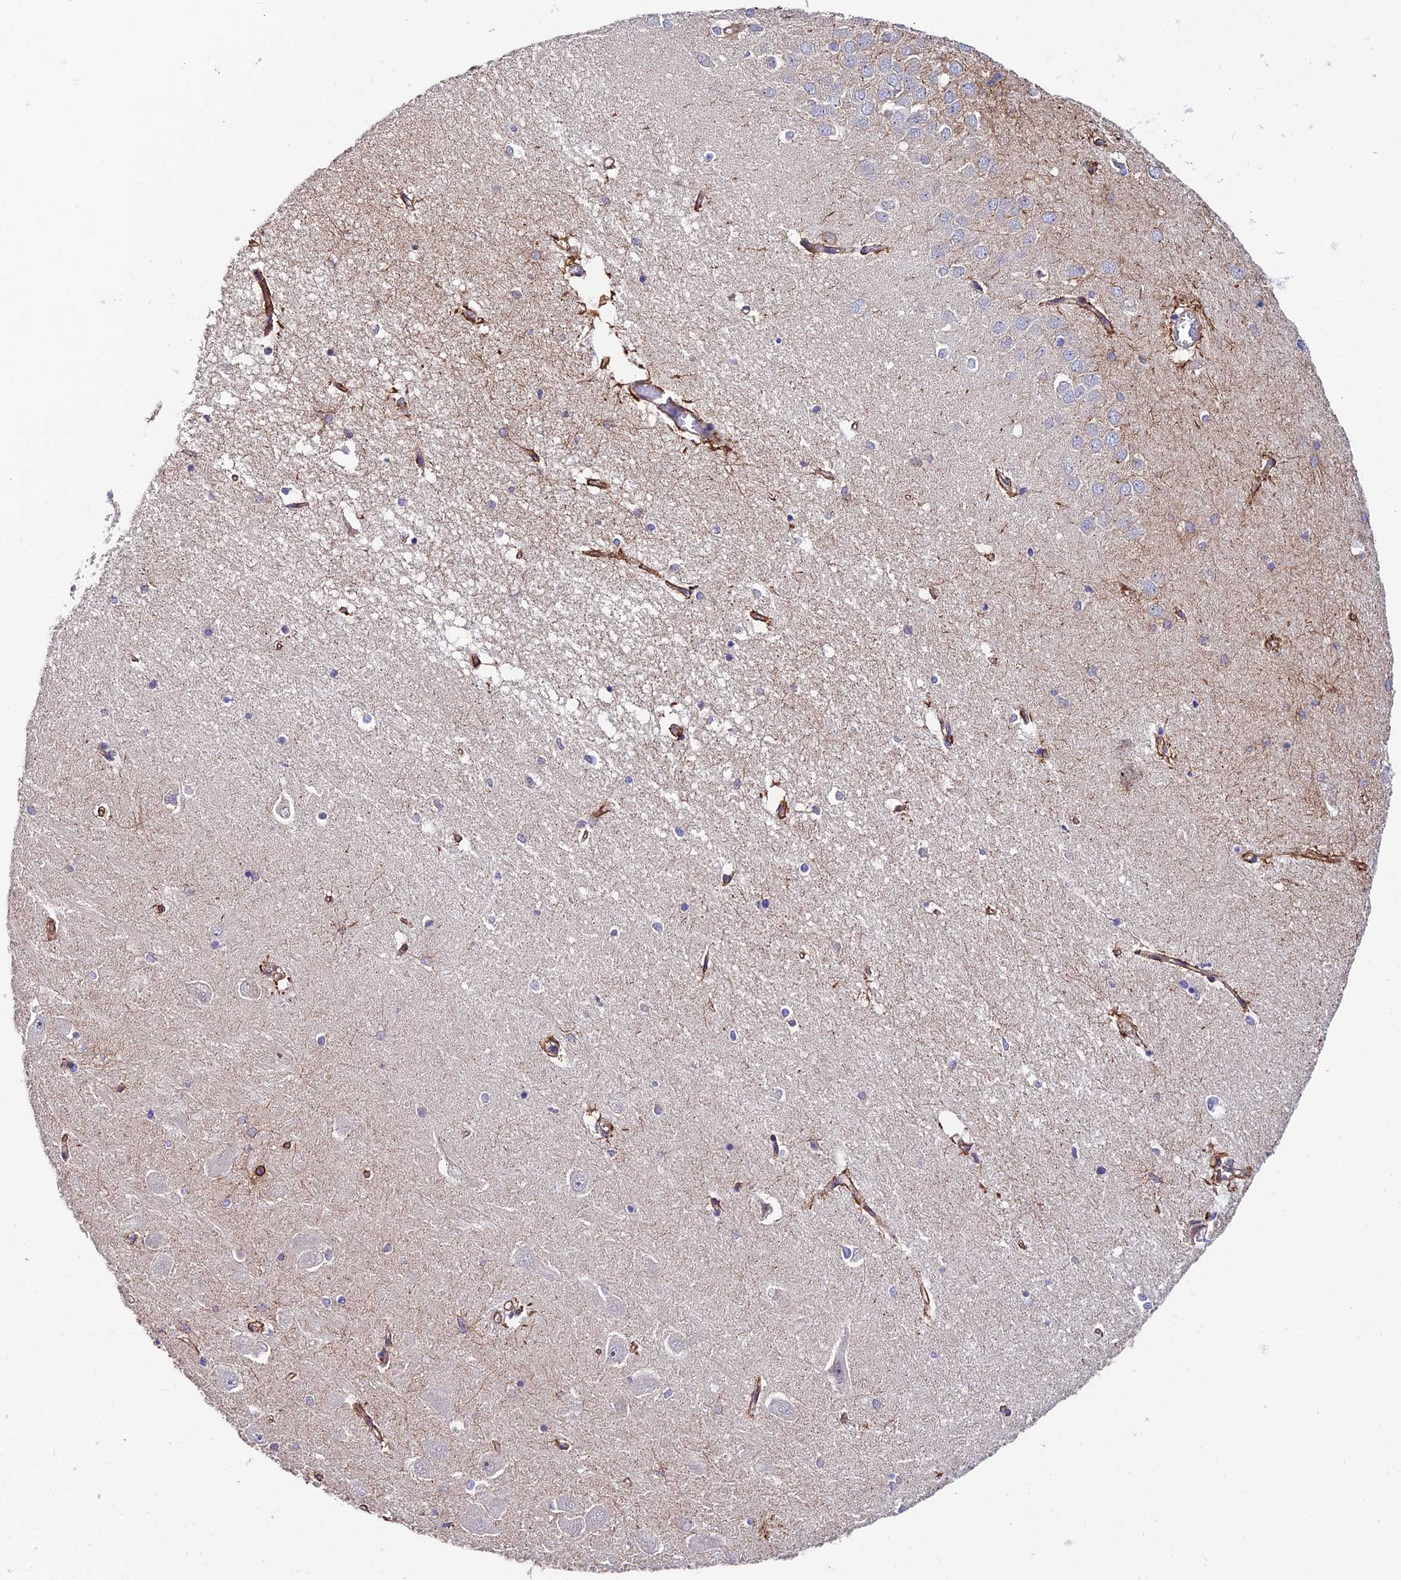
{"staining": {"intensity": "negative", "quantity": "none", "location": "none"}, "tissue": "hippocampus", "cell_type": "Glial cells", "image_type": "normal", "snomed": [{"axis": "morphology", "description": "Normal tissue, NOS"}, {"axis": "topography", "description": "Hippocampus"}], "caption": "IHC of unremarkable hippocampus displays no positivity in glial cells.", "gene": "EXOC3L4", "patient": {"sex": "male", "age": 45}}